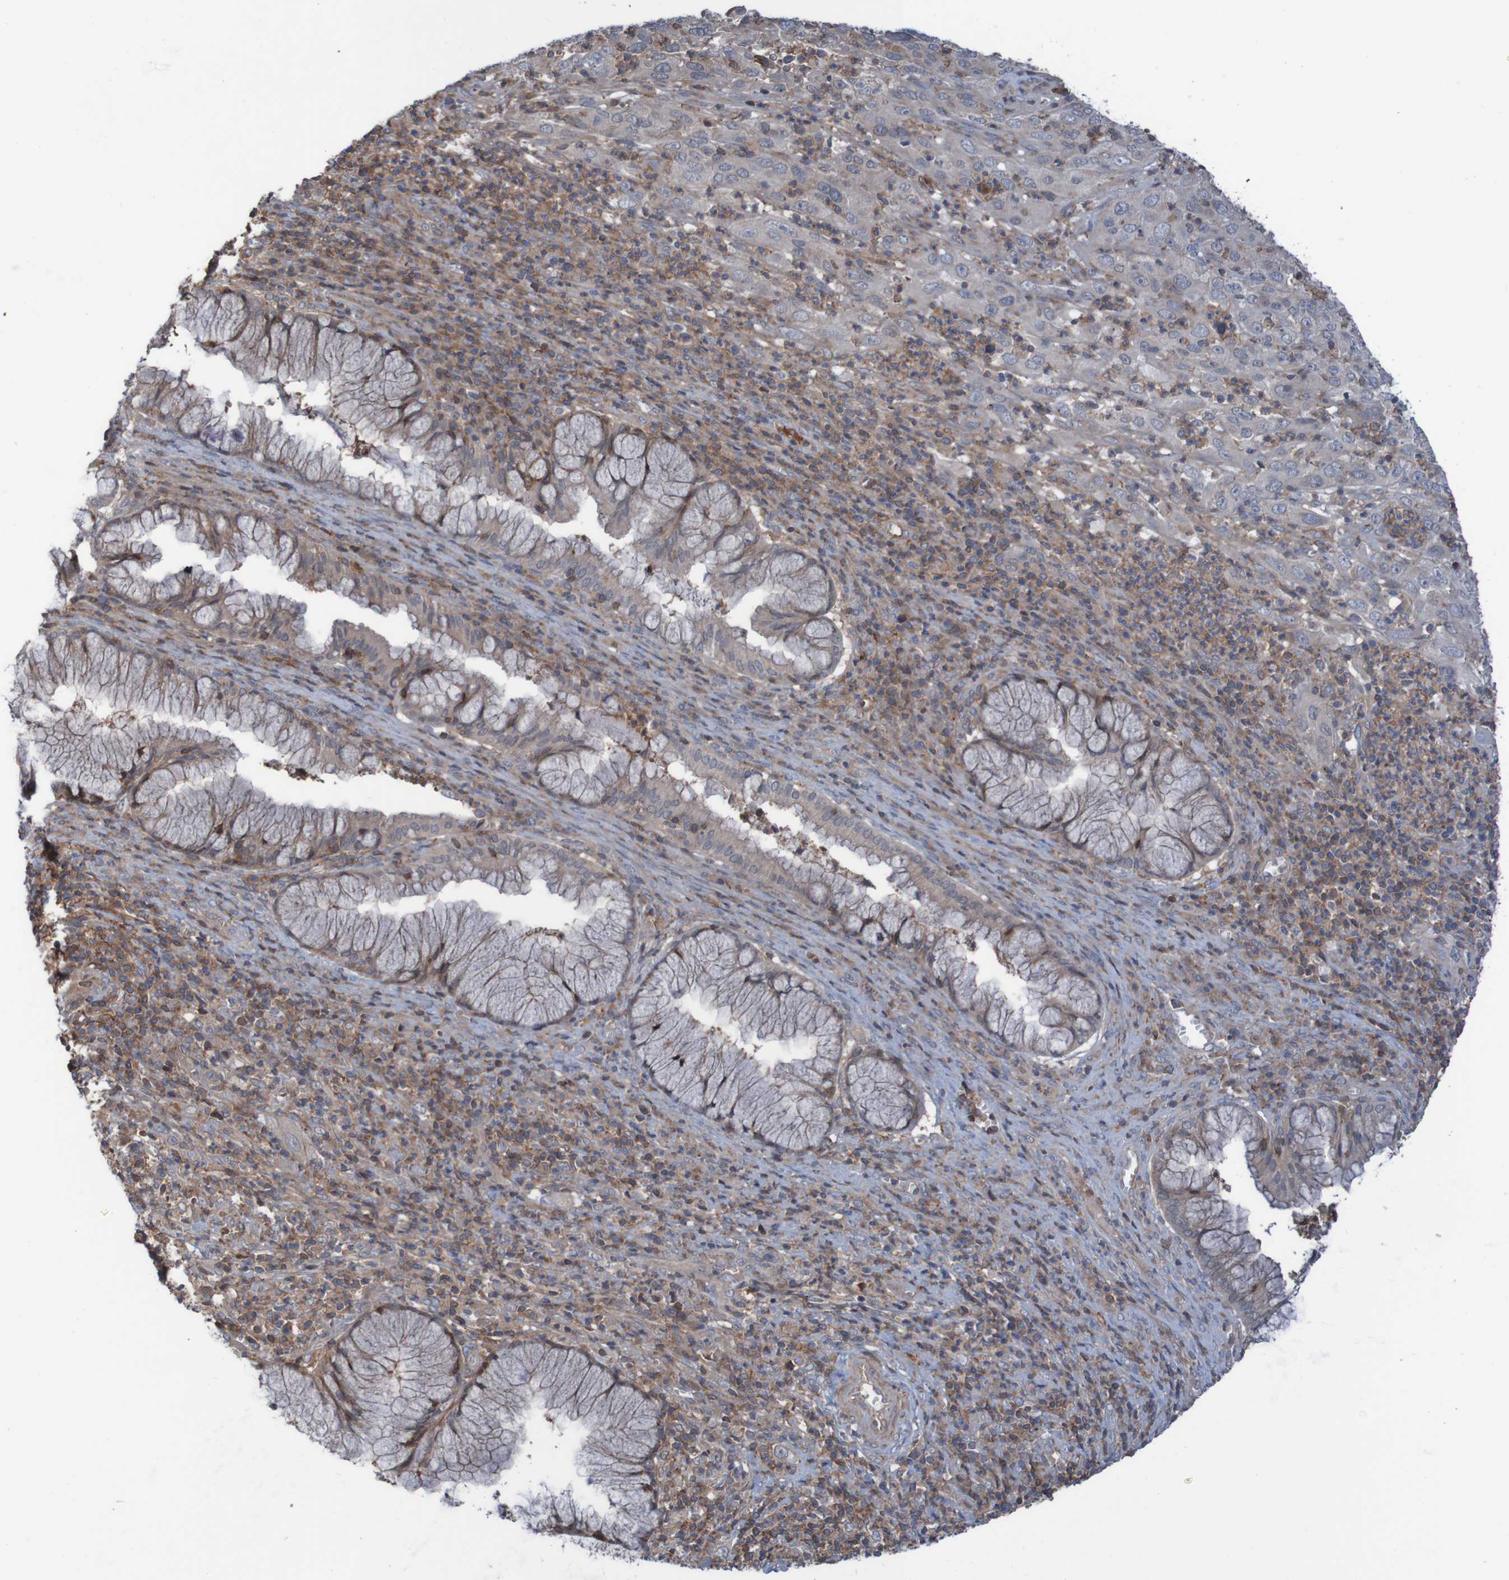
{"staining": {"intensity": "weak", "quantity": ">75%", "location": "cytoplasmic/membranous"}, "tissue": "cervical cancer", "cell_type": "Tumor cells", "image_type": "cancer", "snomed": [{"axis": "morphology", "description": "Squamous cell carcinoma, NOS"}, {"axis": "topography", "description": "Cervix"}], "caption": "A photomicrograph showing weak cytoplasmic/membranous expression in about >75% of tumor cells in cervical cancer, as visualized by brown immunohistochemical staining.", "gene": "PDGFB", "patient": {"sex": "female", "age": 32}}